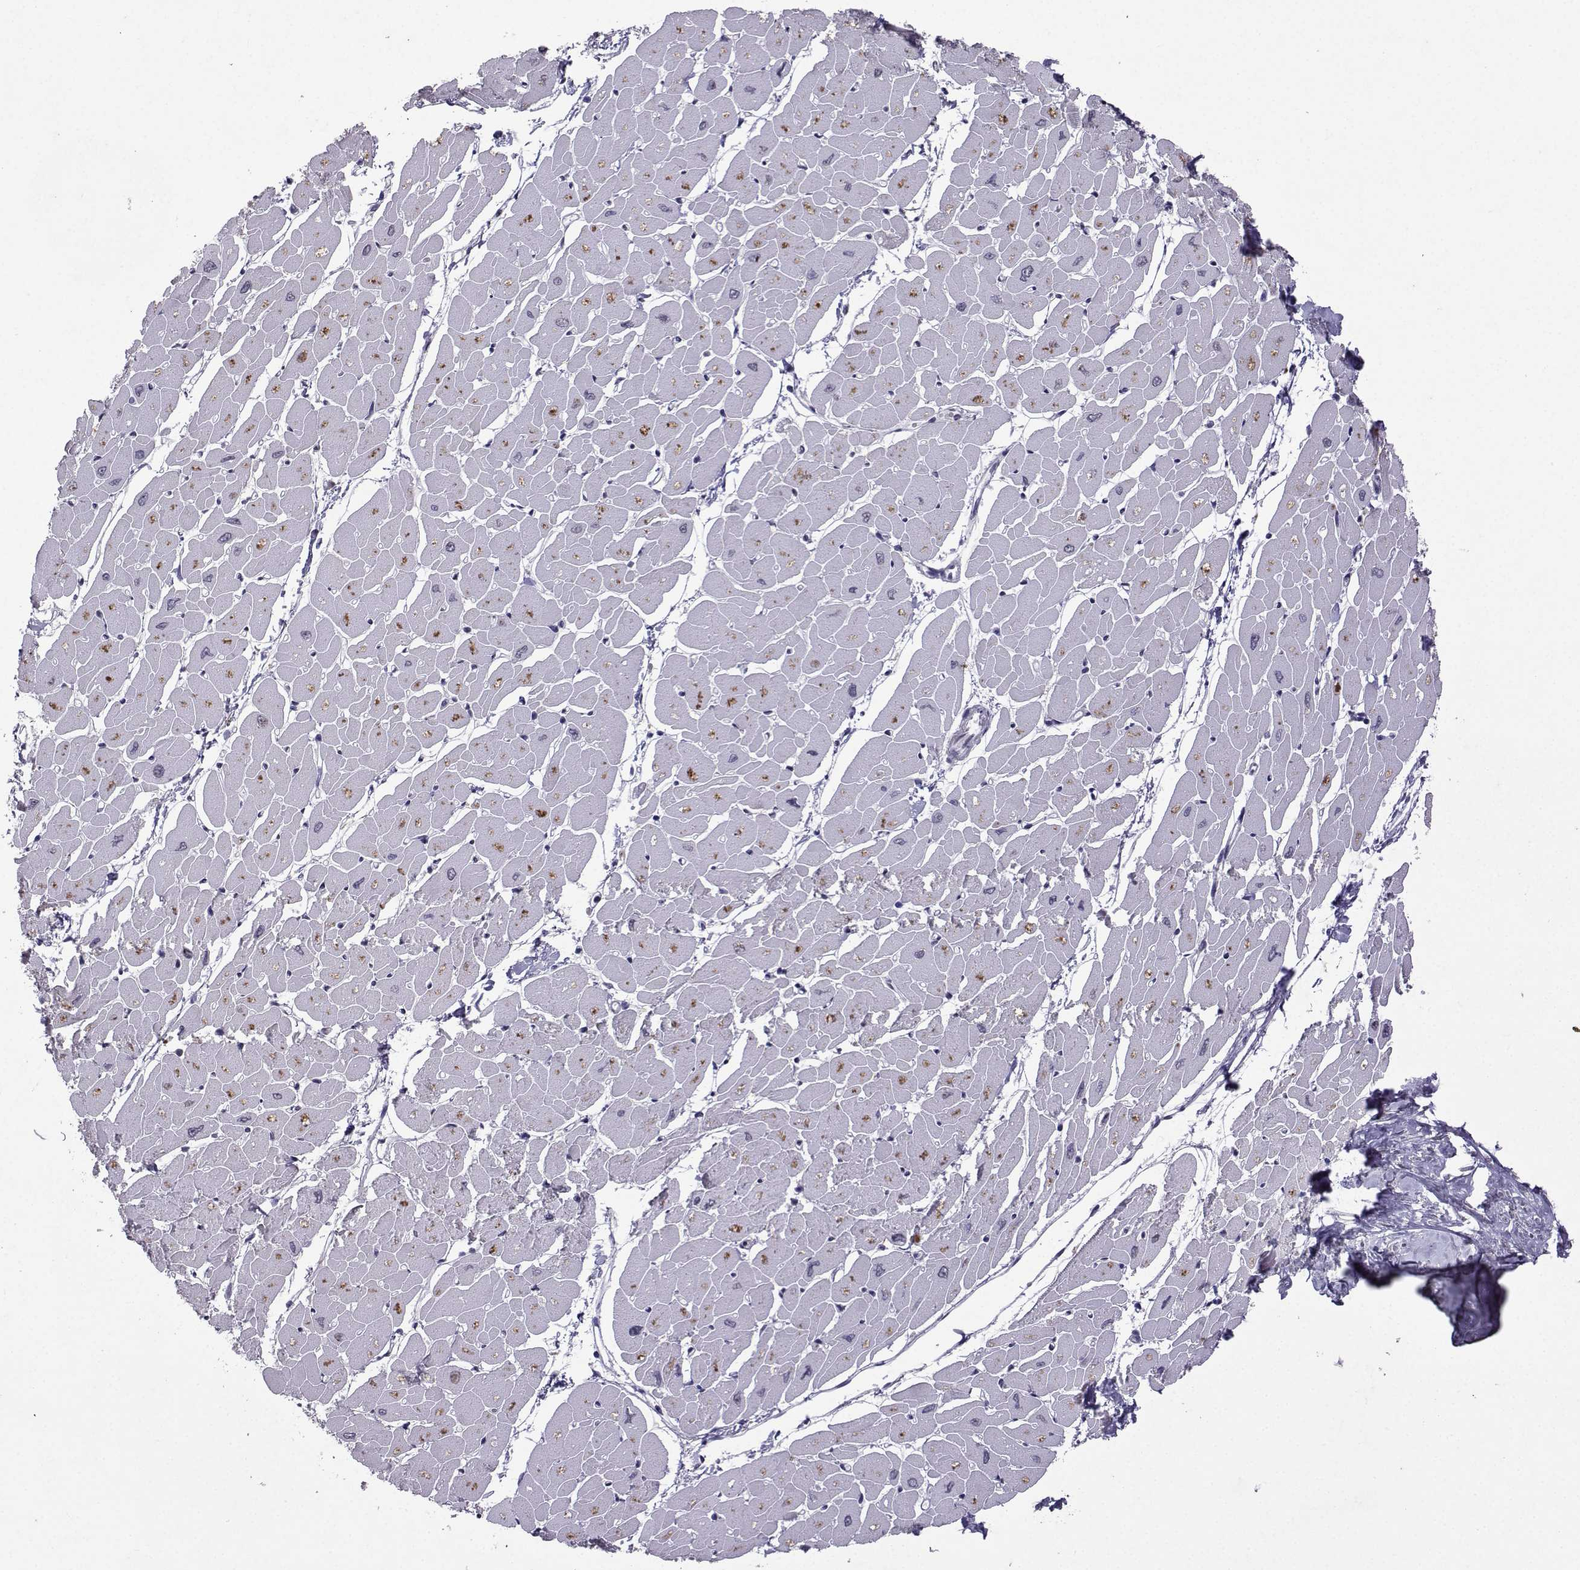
{"staining": {"intensity": "weak", "quantity": "<25%", "location": "nuclear"}, "tissue": "heart muscle", "cell_type": "Cardiomyocytes", "image_type": "normal", "snomed": [{"axis": "morphology", "description": "Normal tissue, NOS"}, {"axis": "topography", "description": "Heart"}], "caption": "This is a micrograph of IHC staining of unremarkable heart muscle, which shows no positivity in cardiomyocytes.", "gene": "CCL28", "patient": {"sex": "male", "age": 57}}